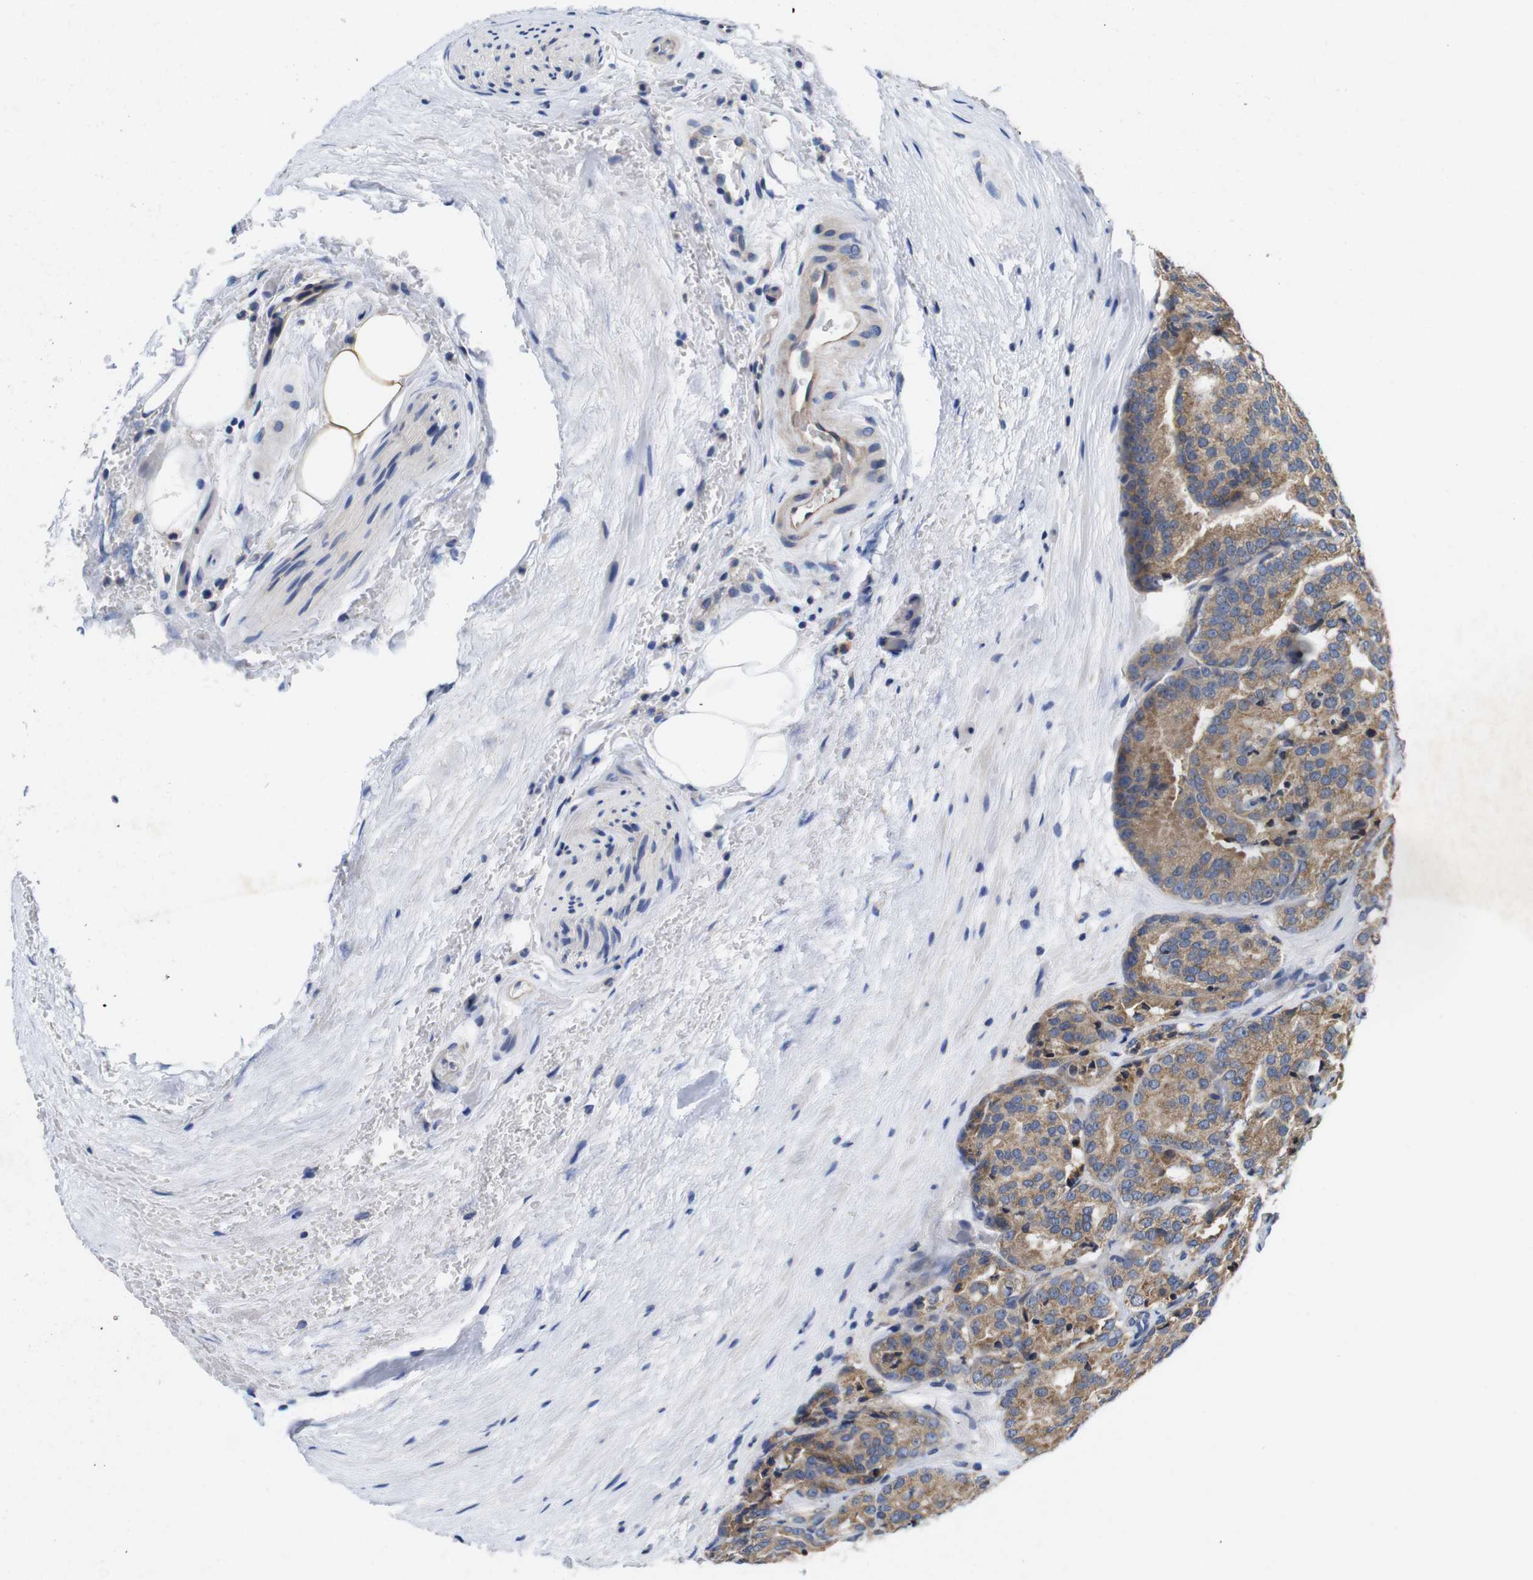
{"staining": {"intensity": "moderate", "quantity": ">75%", "location": "cytoplasmic/membranous"}, "tissue": "prostate cancer", "cell_type": "Tumor cells", "image_type": "cancer", "snomed": [{"axis": "morphology", "description": "Adenocarcinoma, High grade"}, {"axis": "topography", "description": "Prostate"}], "caption": "Immunohistochemistry (DAB (3,3'-diaminobenzidine)) staining of high-grade adenocarcinoma (prostate) exhibits moderate cytoplasmic/membranous protein expression in approximately >75% of tumor cells.", "gene": "MARCHF7", "patient": {"sex": "male", "age": 64}}